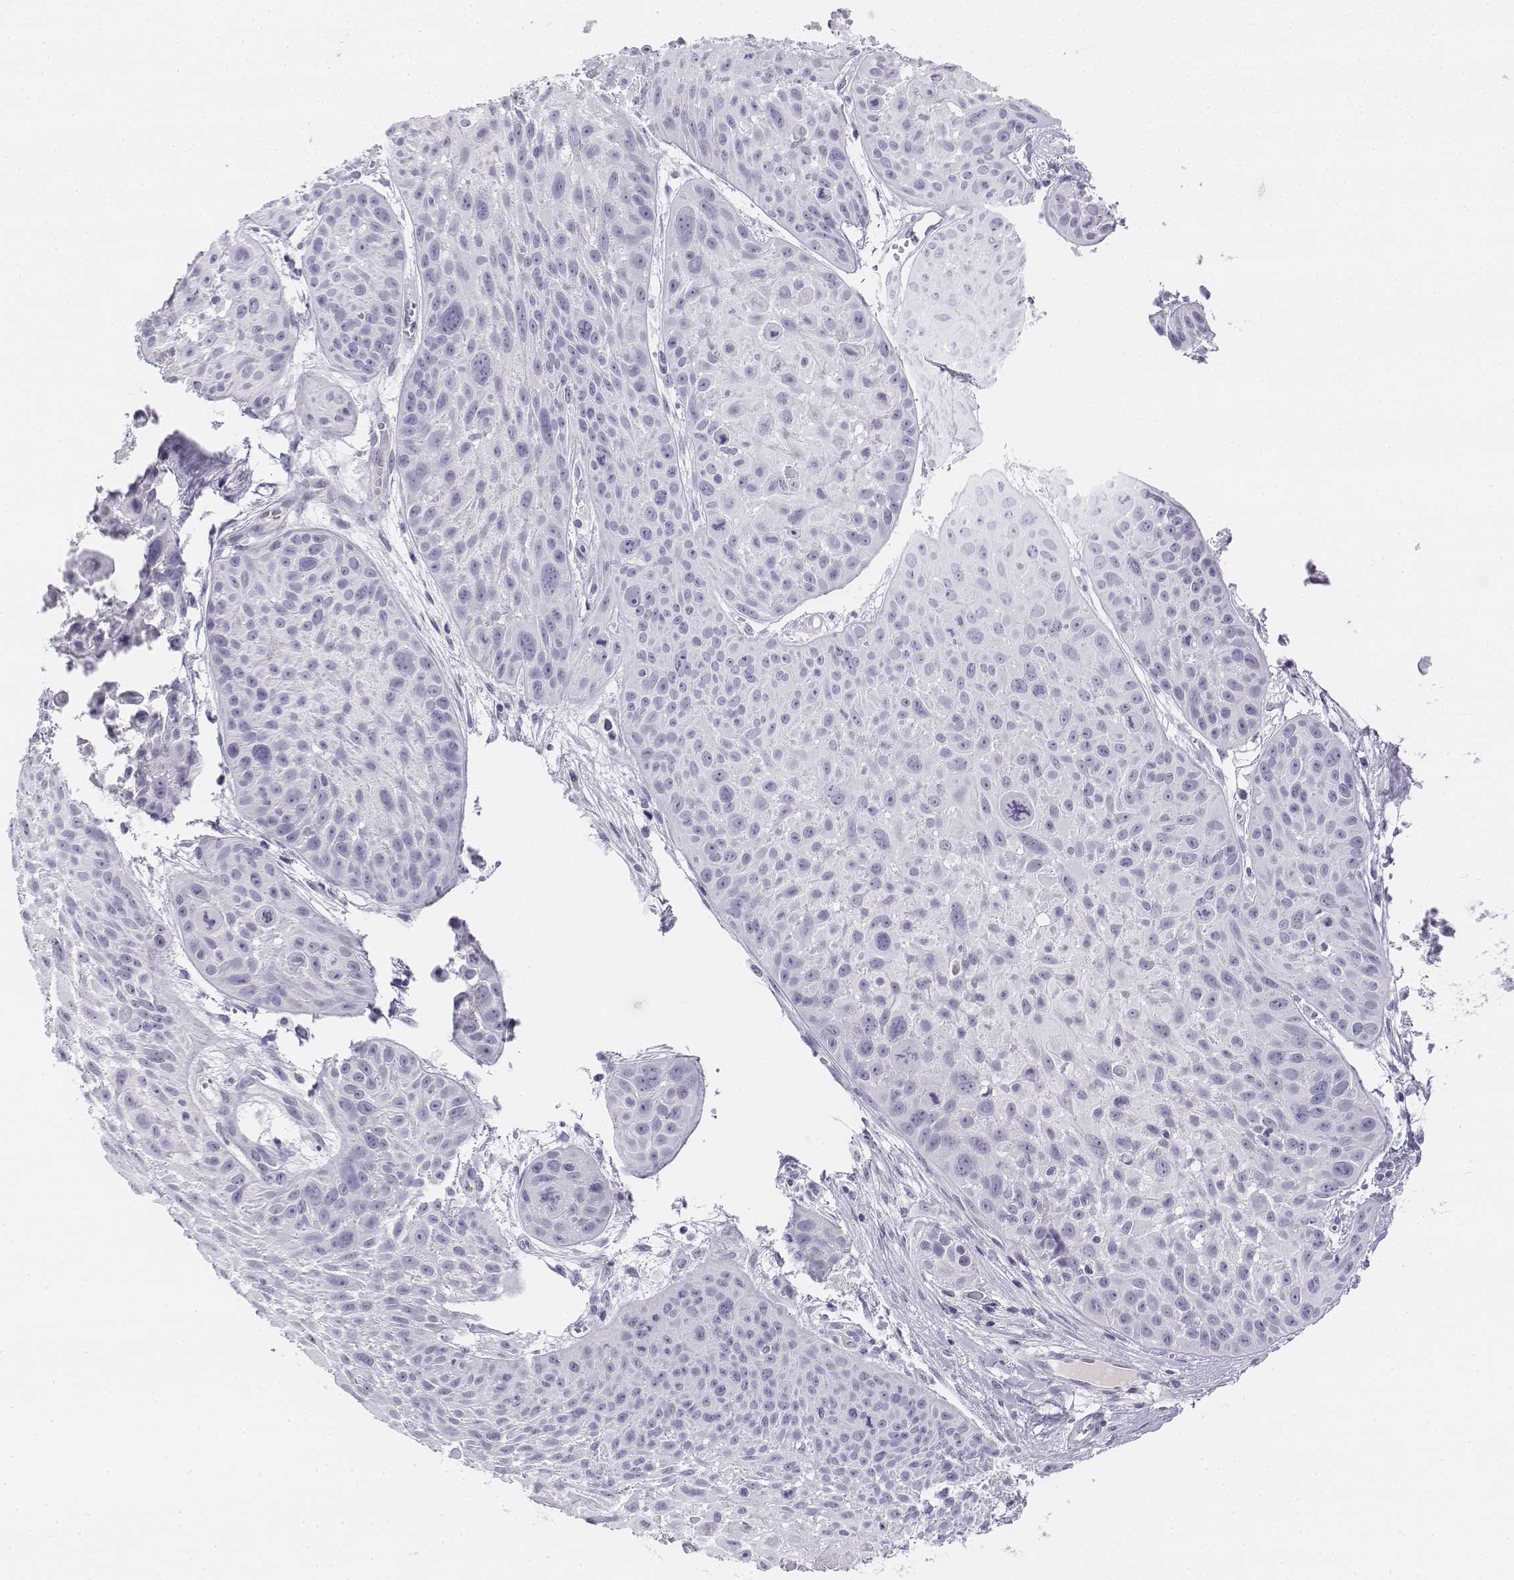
{"staining": {"intensity": "negative", "quantity": "none", "location": "none"}, "tissue": "skin cancer", "cell_type": "Tumor cells", "image_type": "cancer", "snomed": [{"axis": "morphology", "description": "Squamous cell carcinoma, NOS"}, {"axis": "topography", "description": "Skin"}, {"axis": "topography", "description": "Anal"}], "caption": "The micrograph exhibits no staining of tumor cells in skin cancer (squamous cell carcinoma). The staining is performed using DAB brown chromogen with nuclei counter-stained in using hematoxylin.", "gene": "UCN2", "patient": {"sex": "female", "age": 75}}